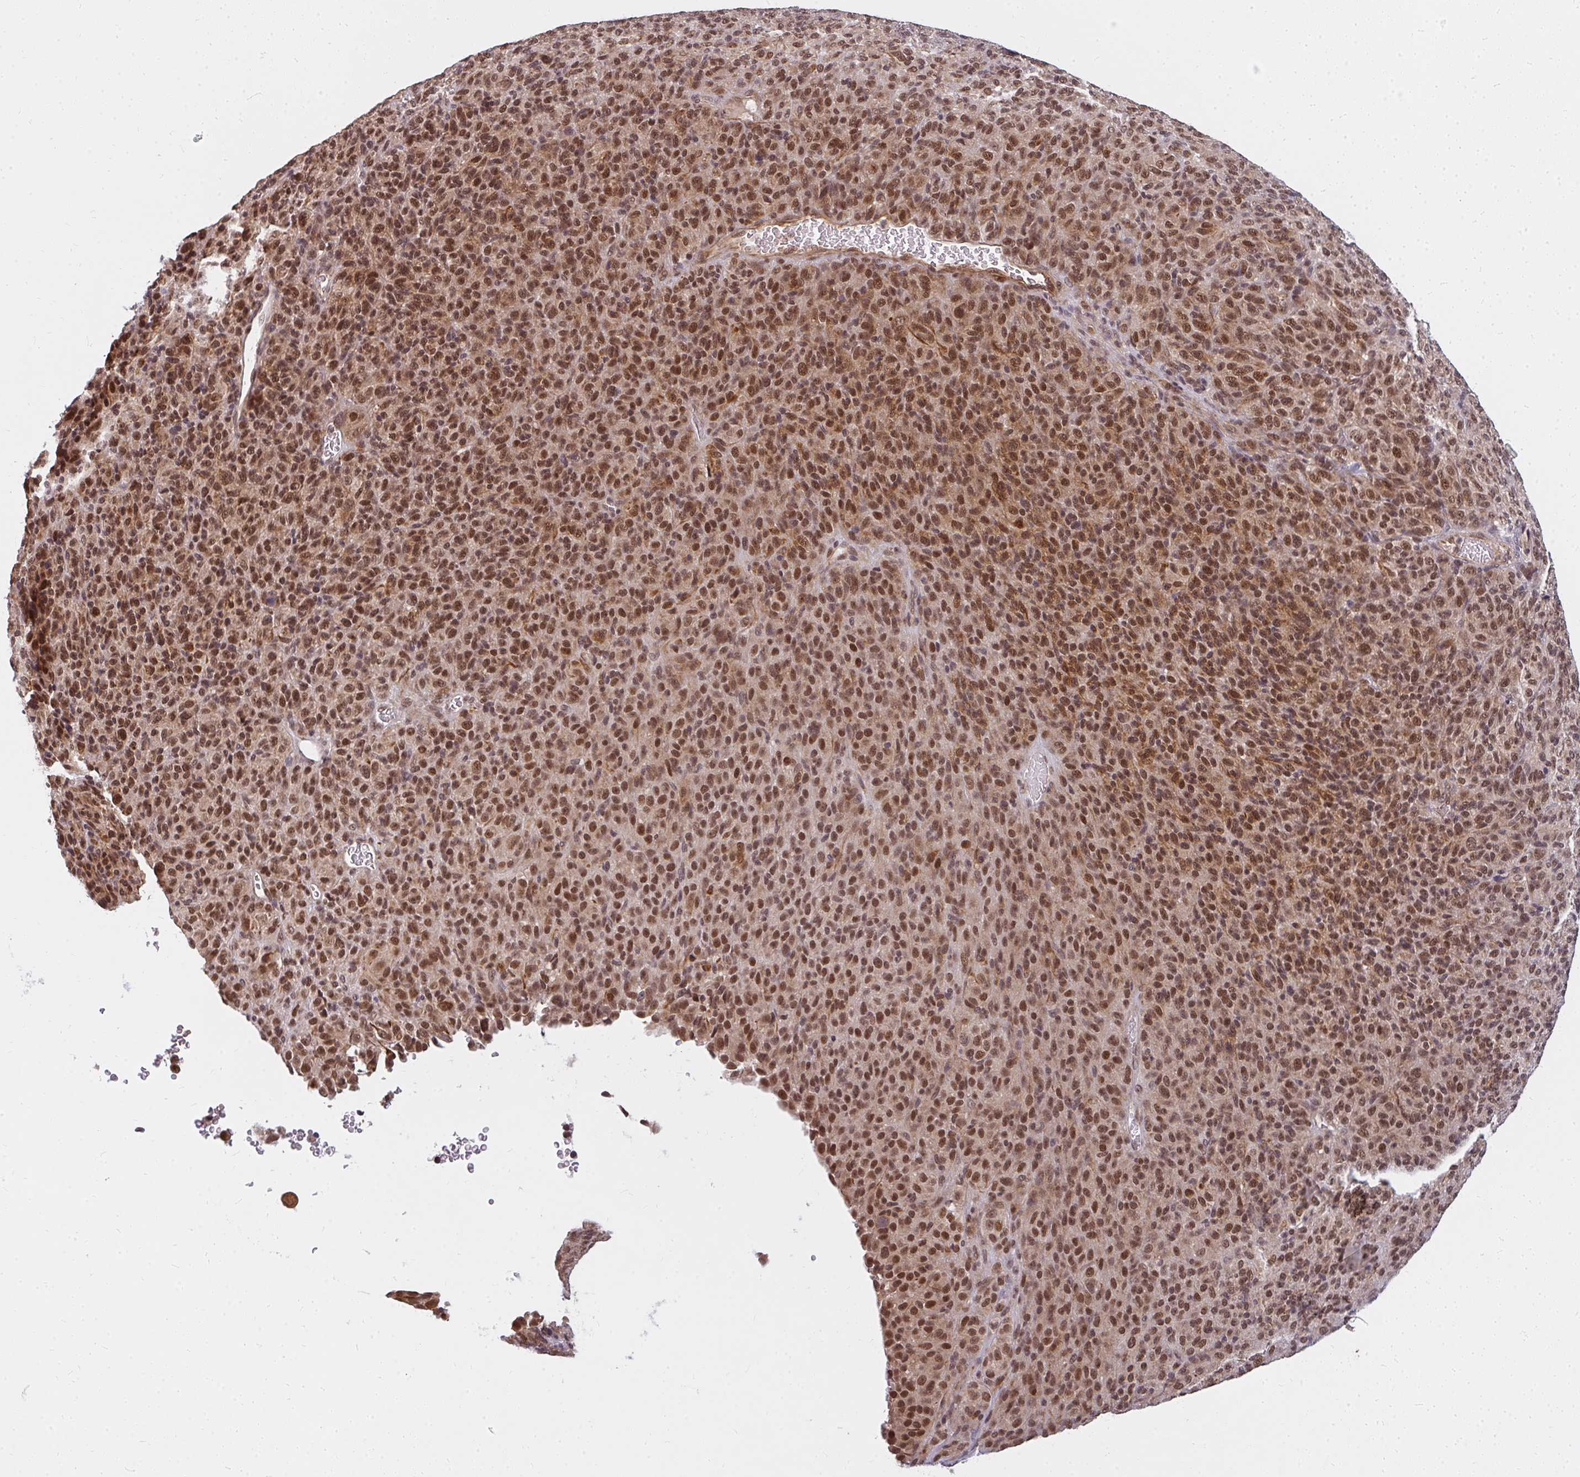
{"staining": {"intensity": "moderate", "quantity": ">75%", "location": "nuclear"}, "tissue": "melanoma", "cell_type": "Tumor cells", "image_type": "cancer", "snomed": [{"axis": "morphology", "description": "Malignant melanoma, Metastatic site"}, {"axis": "topography", "description": "Brain"}], "caption": "Protein analysis of melanoma tissue reveals moderate nuclear expression in approximately >75% of tumor cells.", "gene": "GTF3C6", "patient": {"sex": "female", "age": 56}}